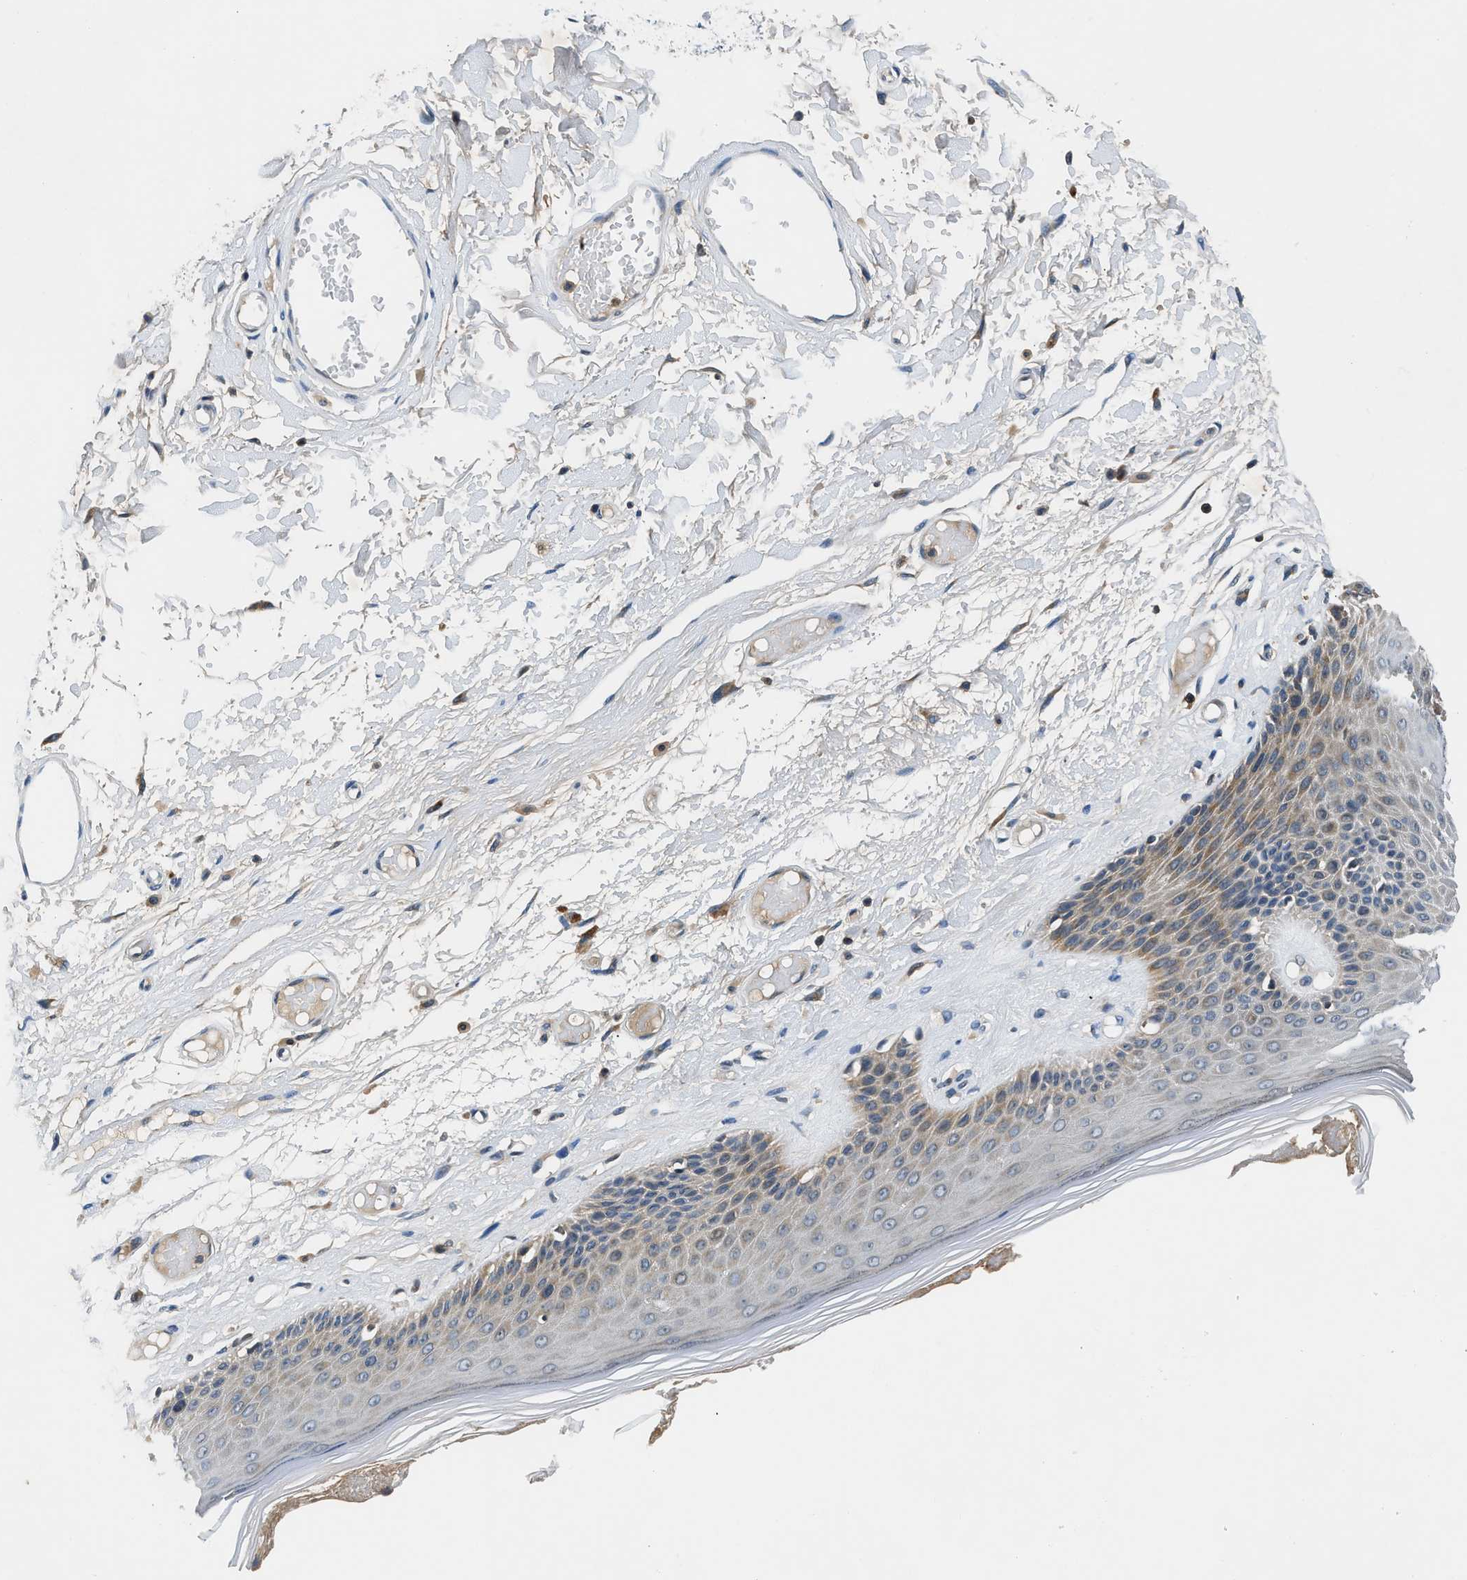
{"staining": {"intensity": "moderate", "quantity": "25%-75%", "location": "cytoplasmic/membranous"}, "tissue": "skin", "cell_type": "Epidermal cells", "image_type": "normal", "snomed": [{"axis": "morphology", "description": "Normal tissue, NOS"}, {"axis": "topography", "description": "Vulva"}], "caption": "Benign skin demonstrates moderate cytoplasmic/membranous expression in about 25%-75% of epidermal cells, visualized by immunohistochemistry.", "gene": "PAFAH2", "patient": {"sex": "female", "age": 73}}